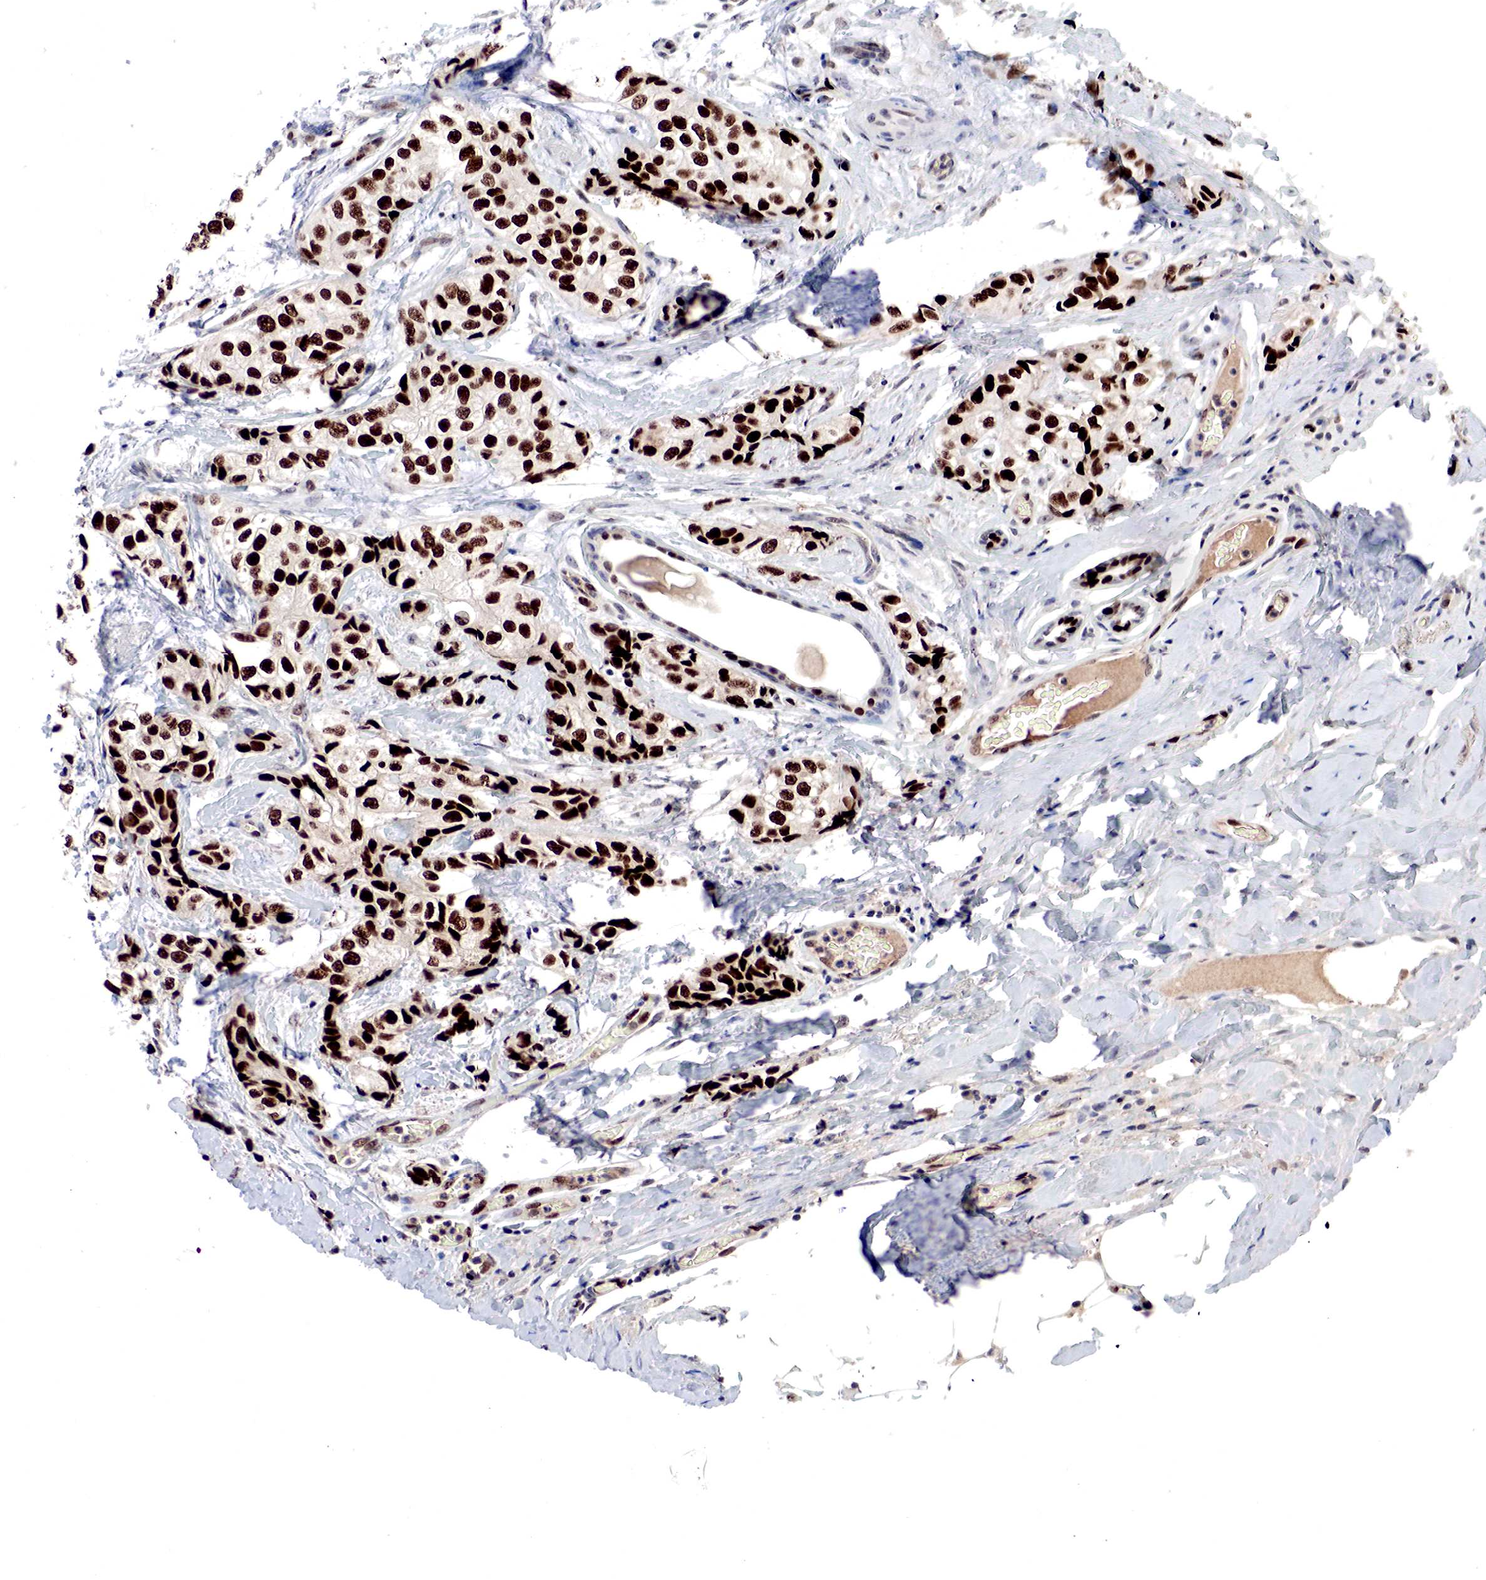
{"staining": {"intensity": "strong", "quantity": ">75%", "location": "nuclear"}, "tissue": "breast cancer", "cell_type": "Tumor cells", "image_type": "cancer", "snomed": [{"axis": "morphology", "description": "Duct carcinoma"}, {"axis": "topography", "description": "Breast"}], "caption": "Protein expression analysis of breast cancer (intraductal carcinoma) reveals strong nuclear staining in about >75% of tumor cells. The protein is shown in brown color, while the nuclei are stained blue.", "gene": "DACH2", "patient": {"sex": "female", "age": 68}}